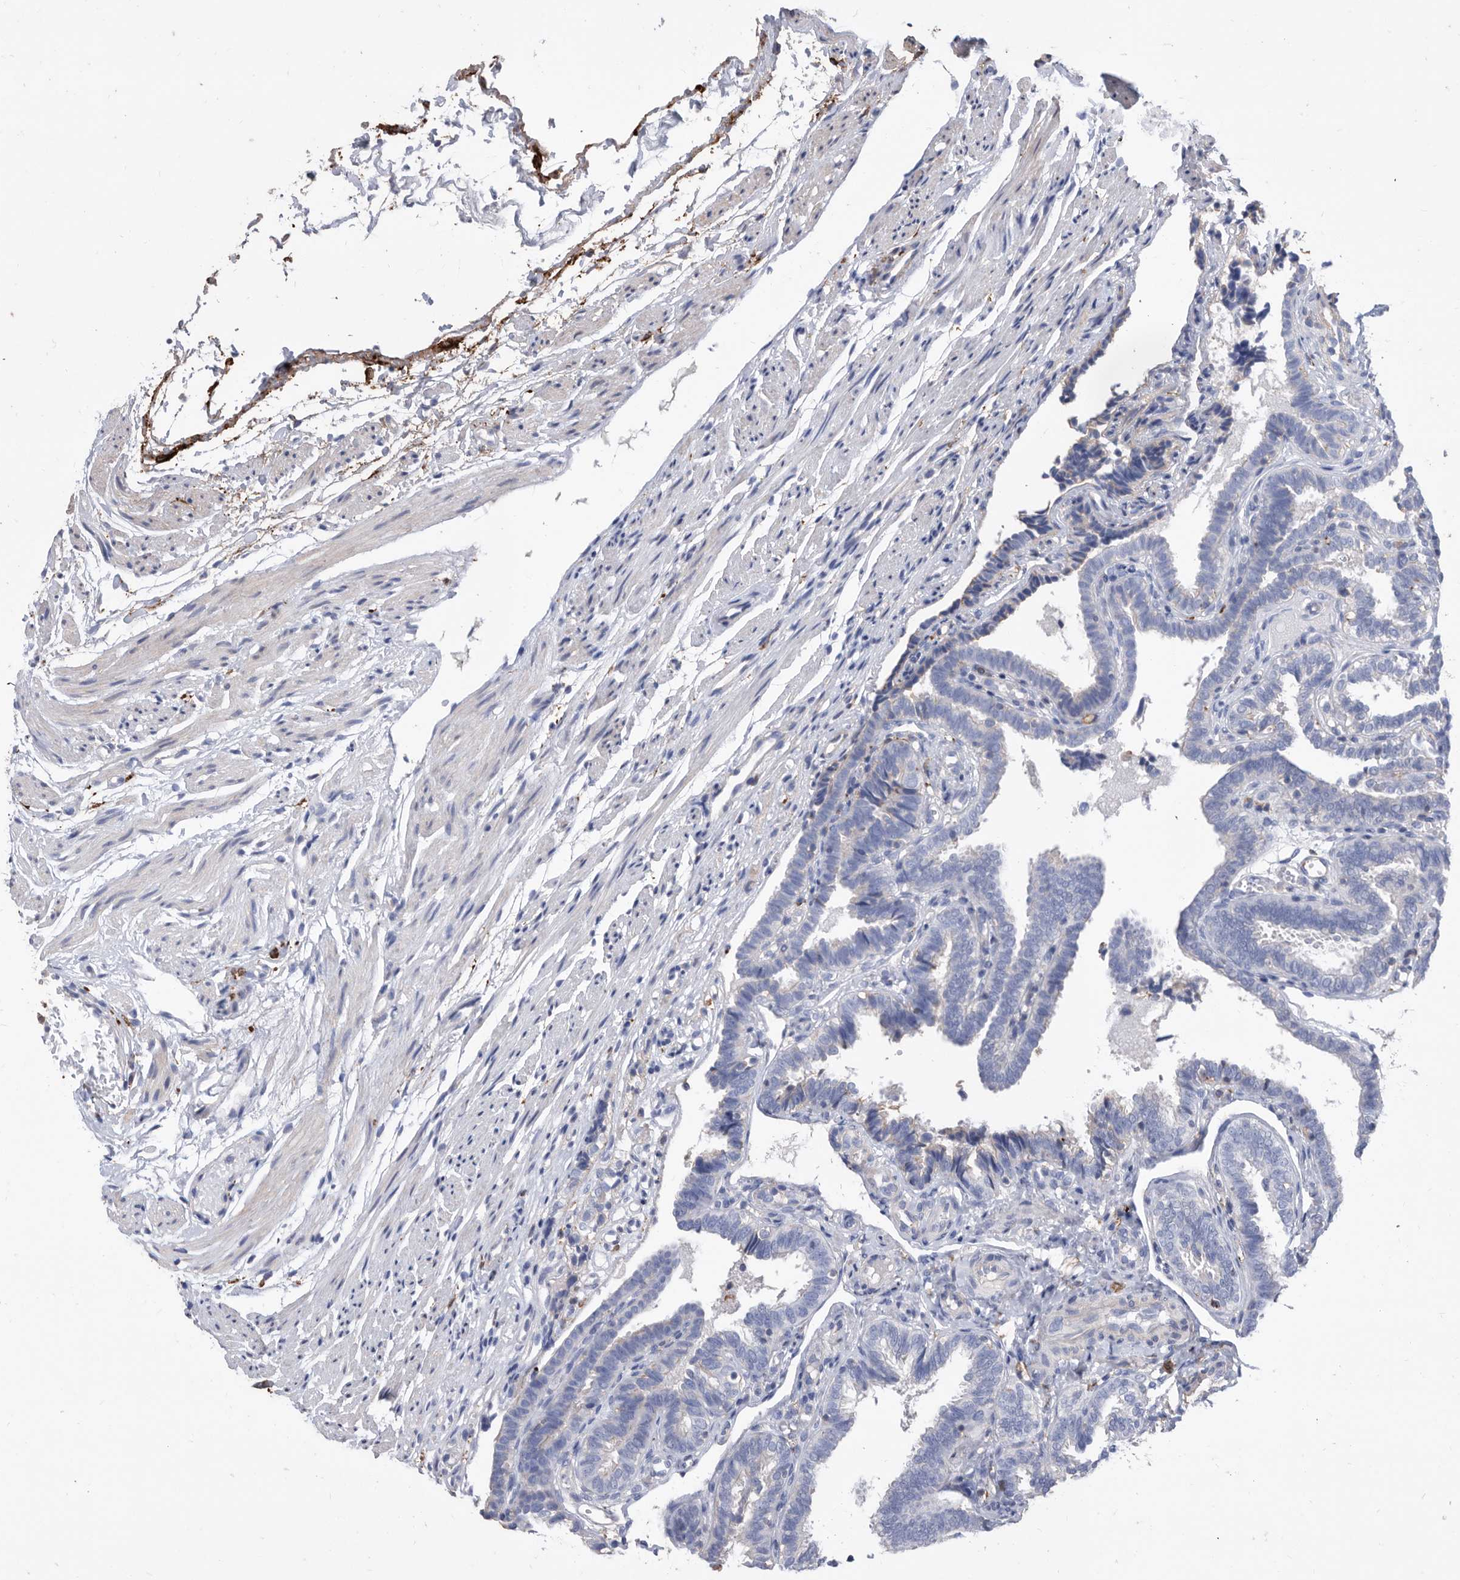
{"staining": {"intensity": "negative", "quantity": "none", "location": "none"}, "tissue": "fallopian tube", "cell_type": "Glandular cells", "image_type": "normal", "snomed": [{"axis": "morphology", "description": "Normal tissue, NOS"}, {"axis": "topography", "description": "Fallopian tube"}], "caption": "Unremarkable fallopian tube was stained to show a protein in brown. There is no significant positivity in glandular cells. (DAB IHC, high magnification).", "gene": "MS4A4A", "patient": {"sex": "female", "age": 39}}